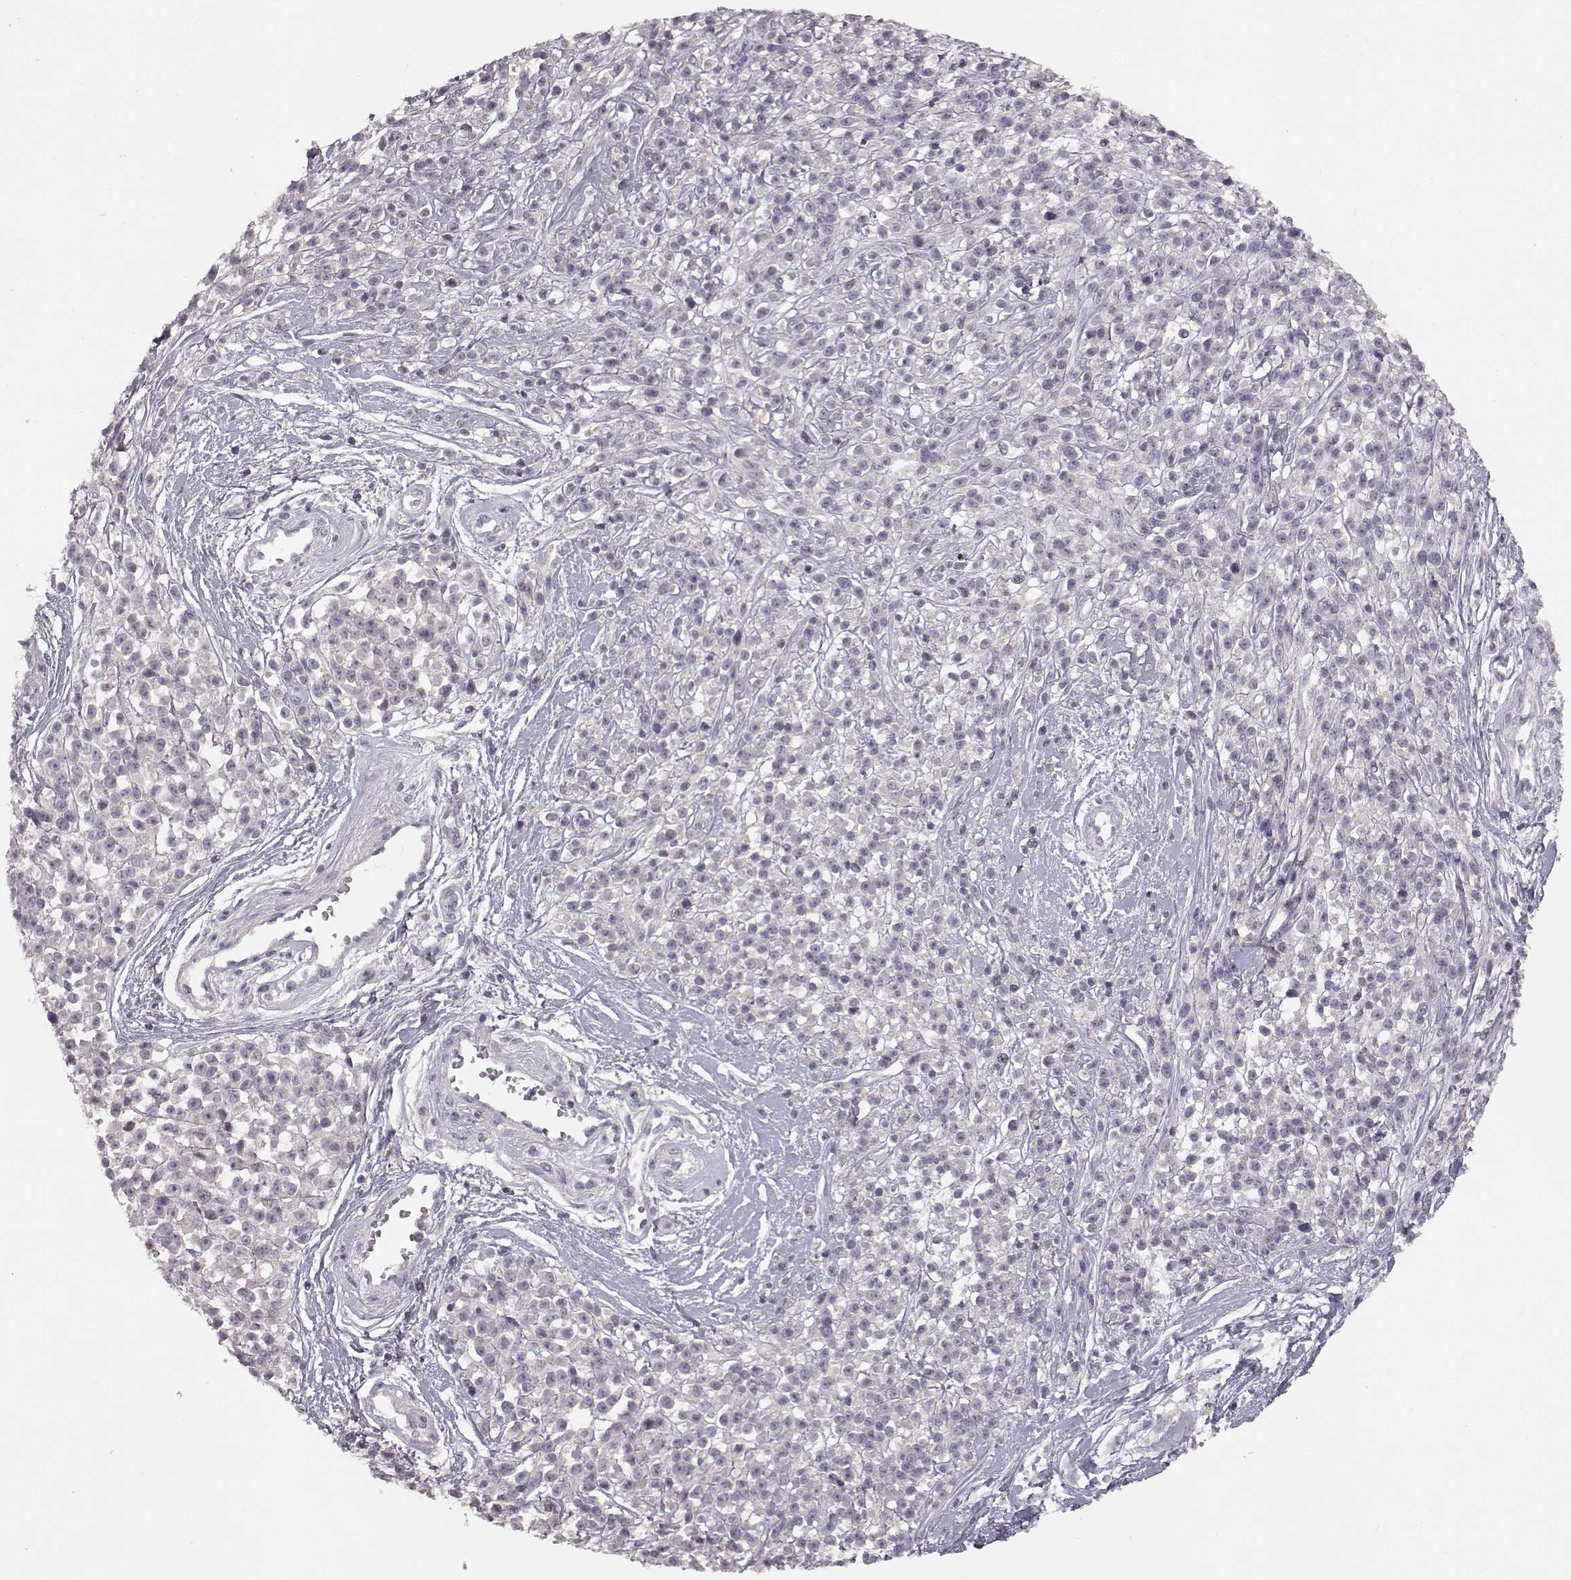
{"staining": {"intensity": "negative", "quantity": "none", "location": "none"}, "tissue": "melanoma", "cell_type": "Tumor cells", "image_type": "cancer", "snomed": [{"axis": "morphology", "description": "Malignant melanoma, NOS"}, {"axis": "topography", "description": "Skin"}, {"axis": "topography", "description": "Skin of trunk"}], "caption": "Photomicrograph shows no protein positivity in tumor cells of malignant melanoma tissue. (DAB immunohistochemistry, high magnification).", "gene": "SPAG17", "patient": {"sex": "male", "age": 74}}